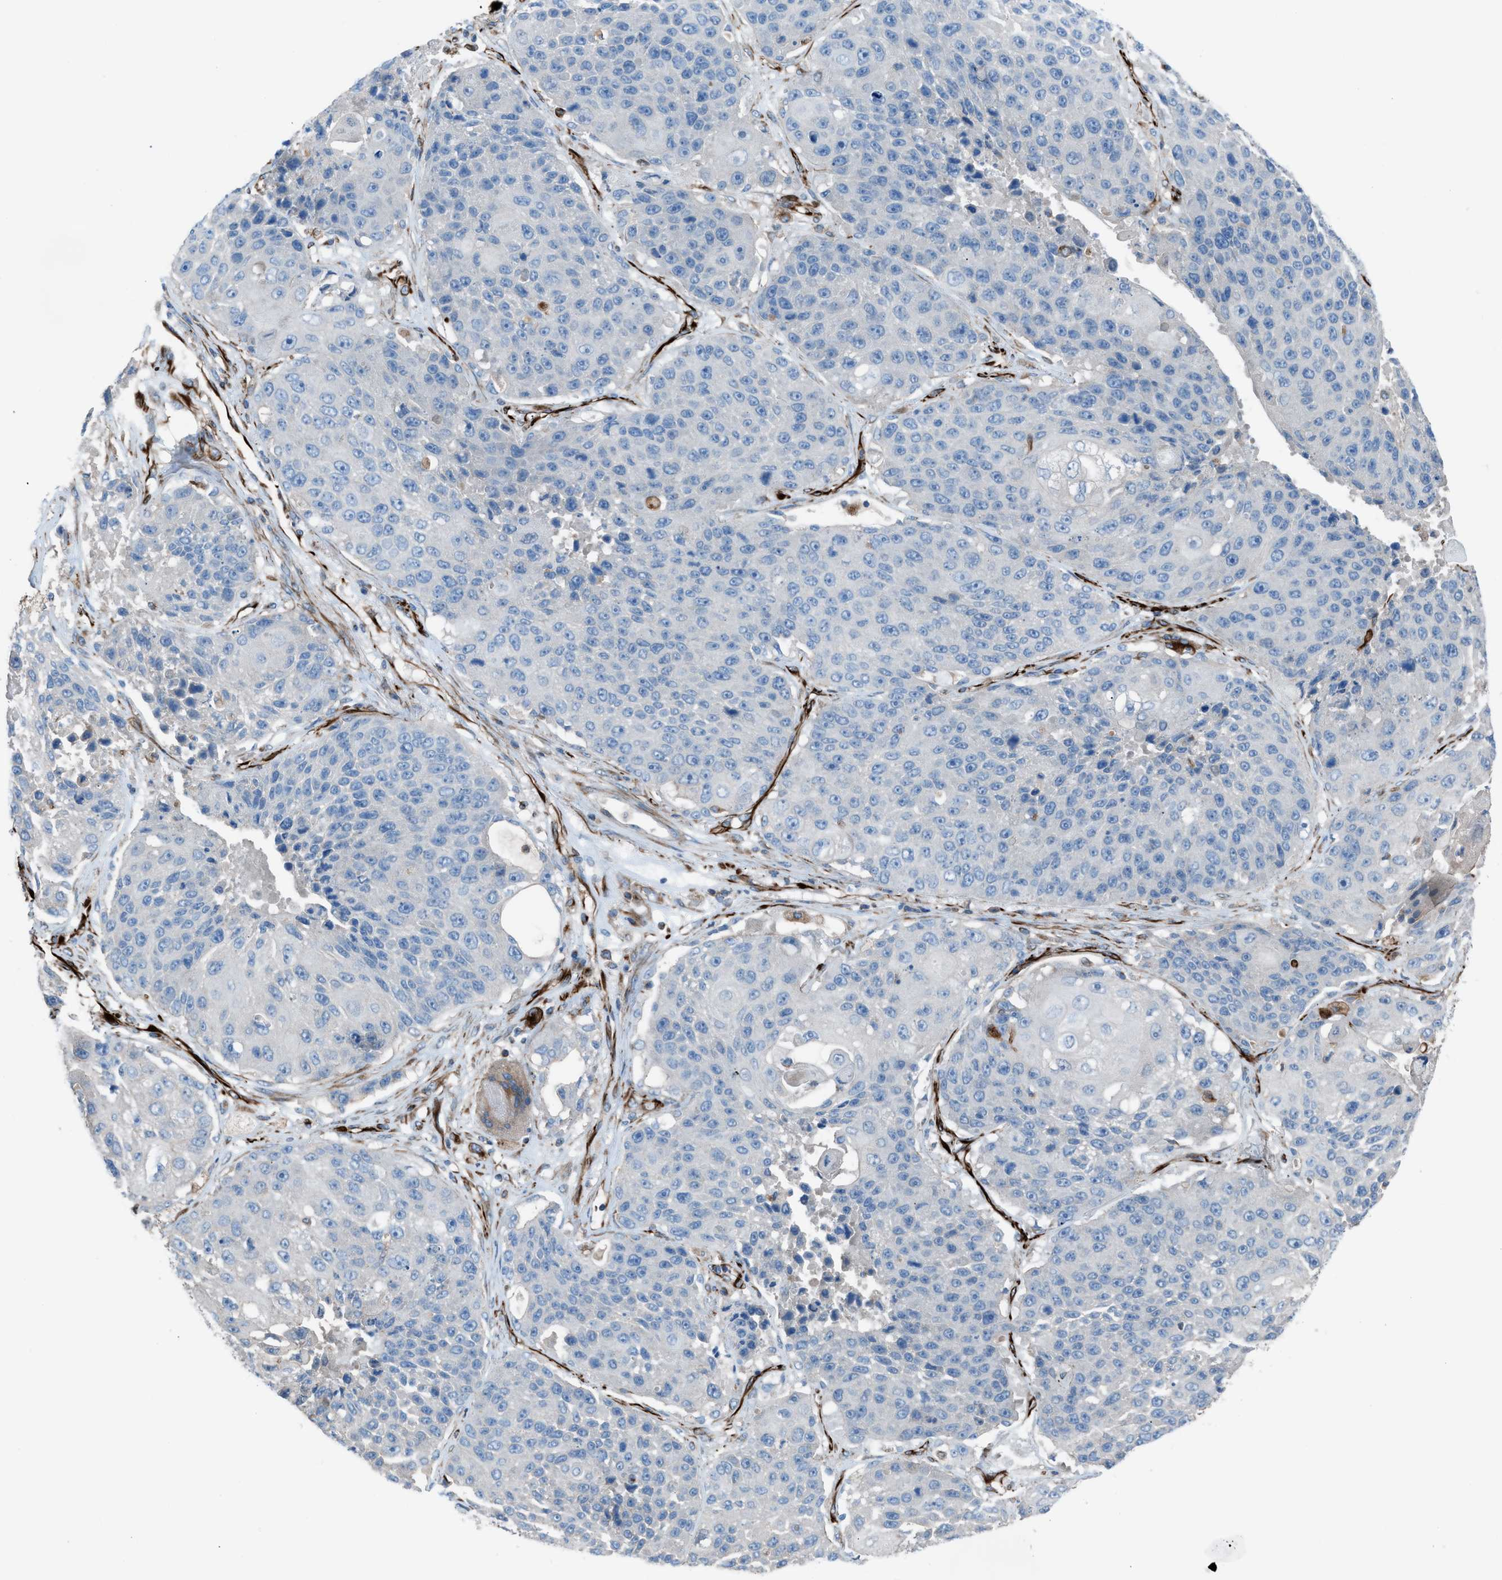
{"staining": {"intensity": "negative", "quantity": "none", "location": "none"}, "tissue": "lung cancer", "cell_type": "Tumor cells", "image_type": "cancer", "snomed": [{"axis": "morphology", "description": "Squamous cell carcinoma, NOS"}, {"axis": "topography", "description": "Lung"}], "caption": "Immunohistochemistry histopathology image of neoplastic tissue: lung cancer (squamous cell carcinoma) stained with DAB (3,3'-diaminobenzidine) shows no significant protein expression in tumor cells.", "gene": "CABP7", "patient": {"sex": "male", "age": 61}}